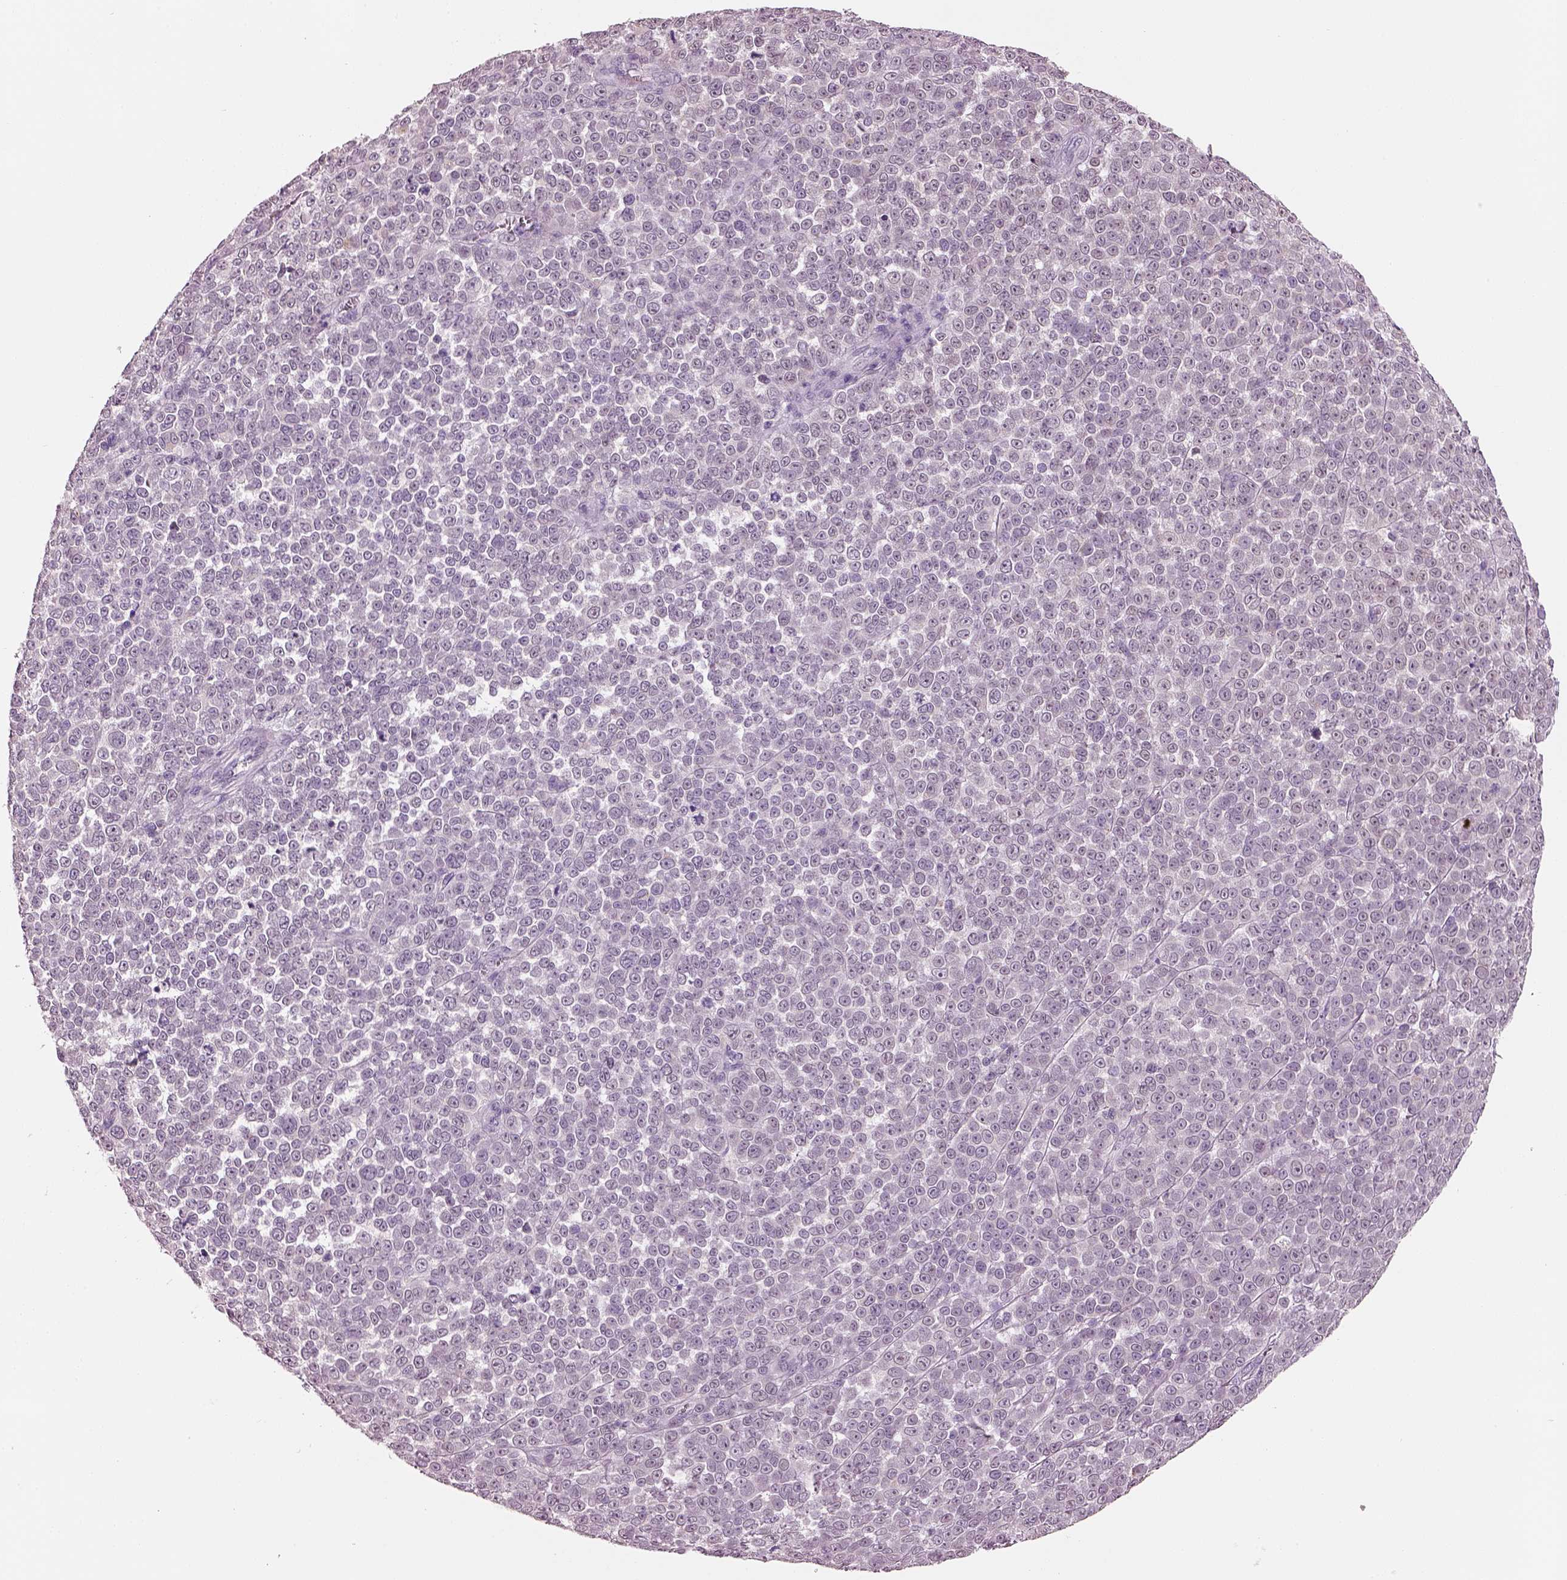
{"staining": {"intensity": "negative", "quantity": "none", "location": "none"}, "tissue": "melanoma", "cell_type": "Tumor cells", "image_type": "cancer", "snomed": [{"axis": "morphology", "description": "Malignant melanoma, NOS"}, {"axis": "topography", "description": "Skin"}], "caption": "An IHC micrograph of melanoma is shown. There is no staining in tumor cells of melanoma. Nuclei are stained in blue.", "gene": "ELSPBP1", "patient": {"sex": "female", "age": 95}}